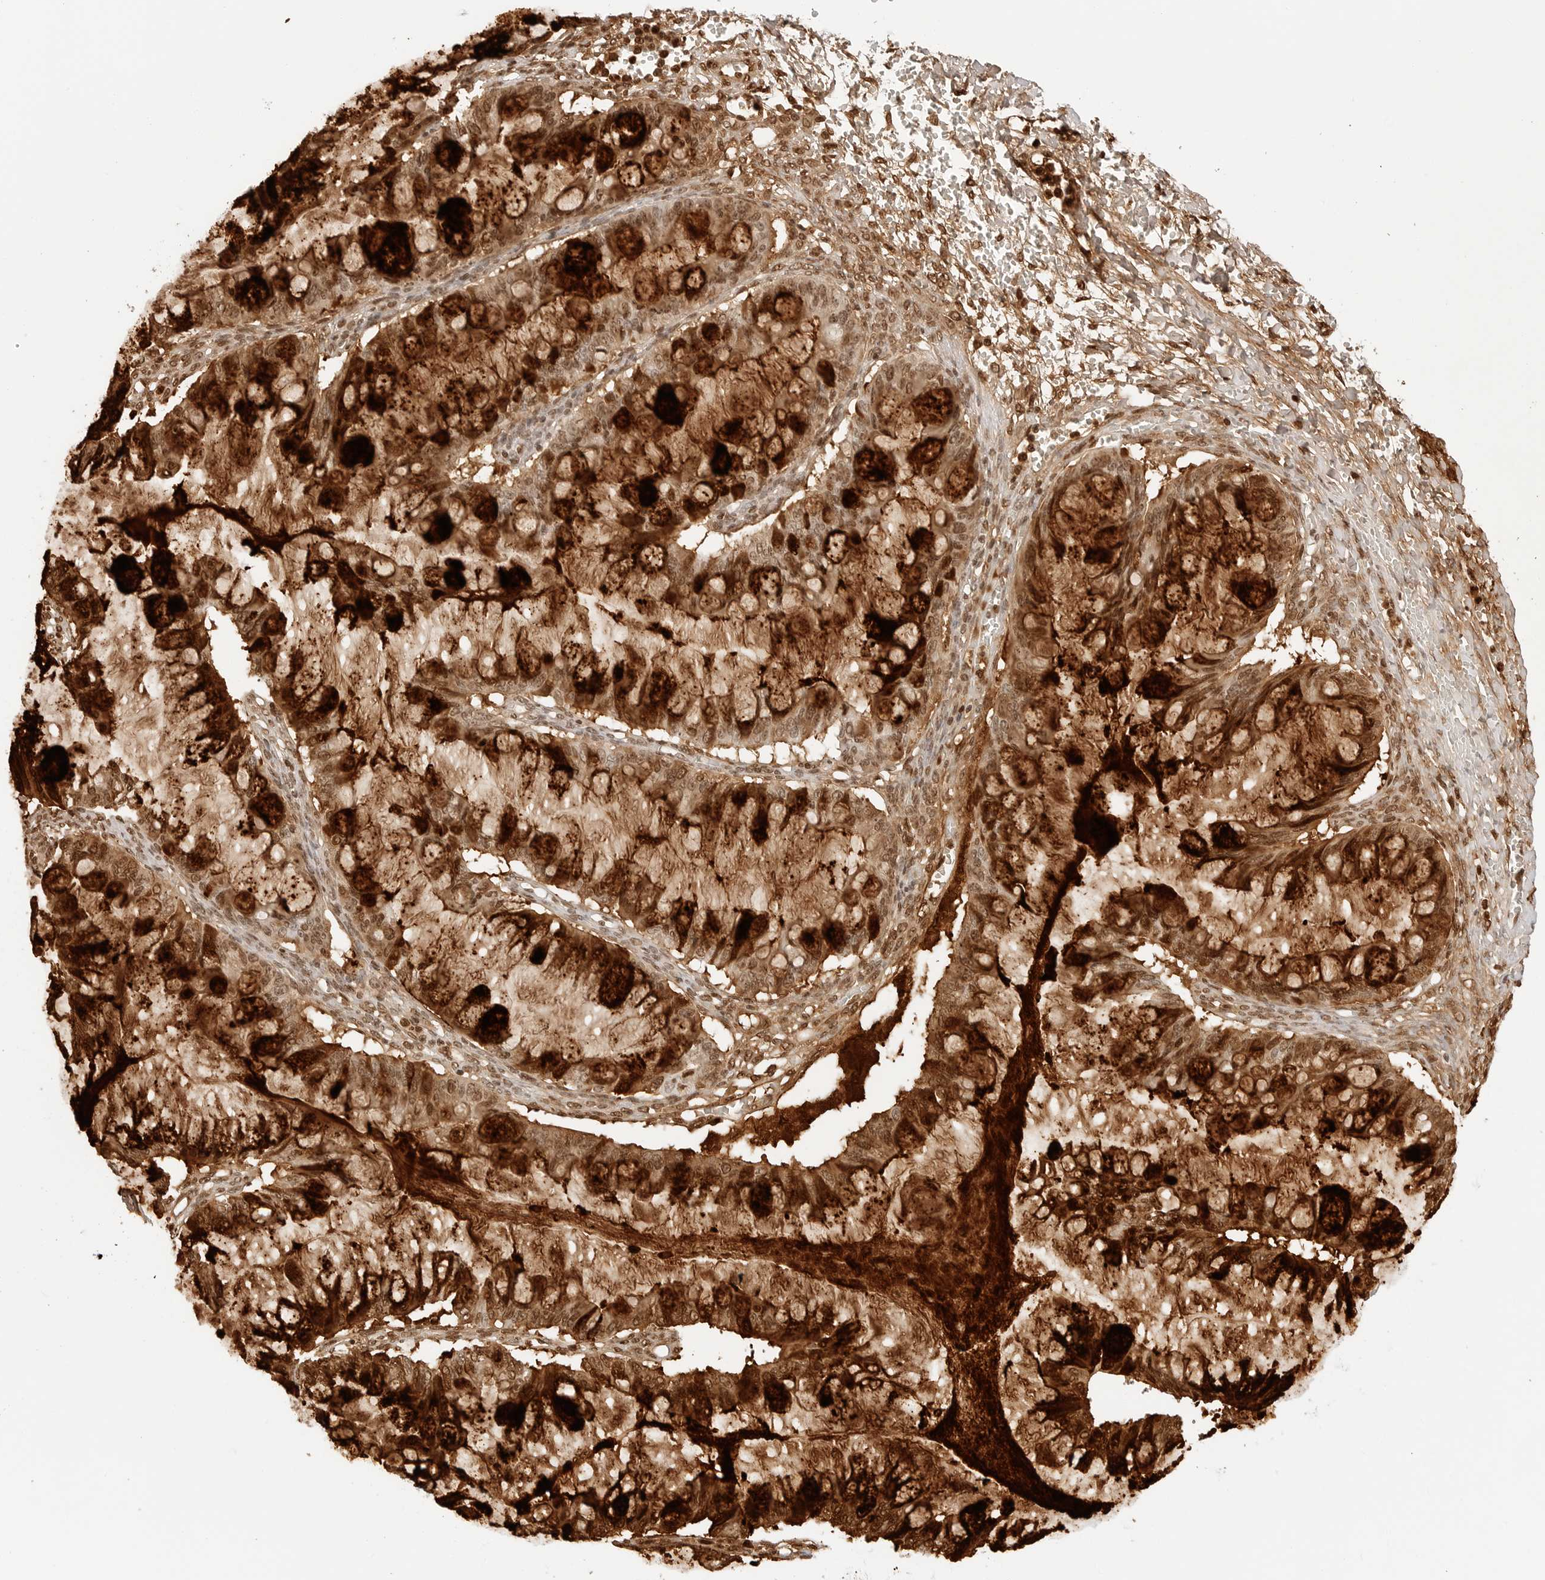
{"staining": {"intensity": "strong", "quantity": ">75%", "location": "cytoplasmic/membranous"}, "tissue": "ovarian cancer", "cell_type": "Tumor cells", "image_type": "cancer", "snomed": [{"axis": "morphology", "description": "Cystadenocarcinoma, mucinous, NOS"}, {"axis": "topography", "description": "Ovary"}], "caption": "This is a micrograph of immunohistochemistry staining of ovarian cancer, which shows strong expression in the cytoplasmic/membranous of tumor cells.", "gene": "TFF2", "patient": {"sex": "female", "age": 73}}